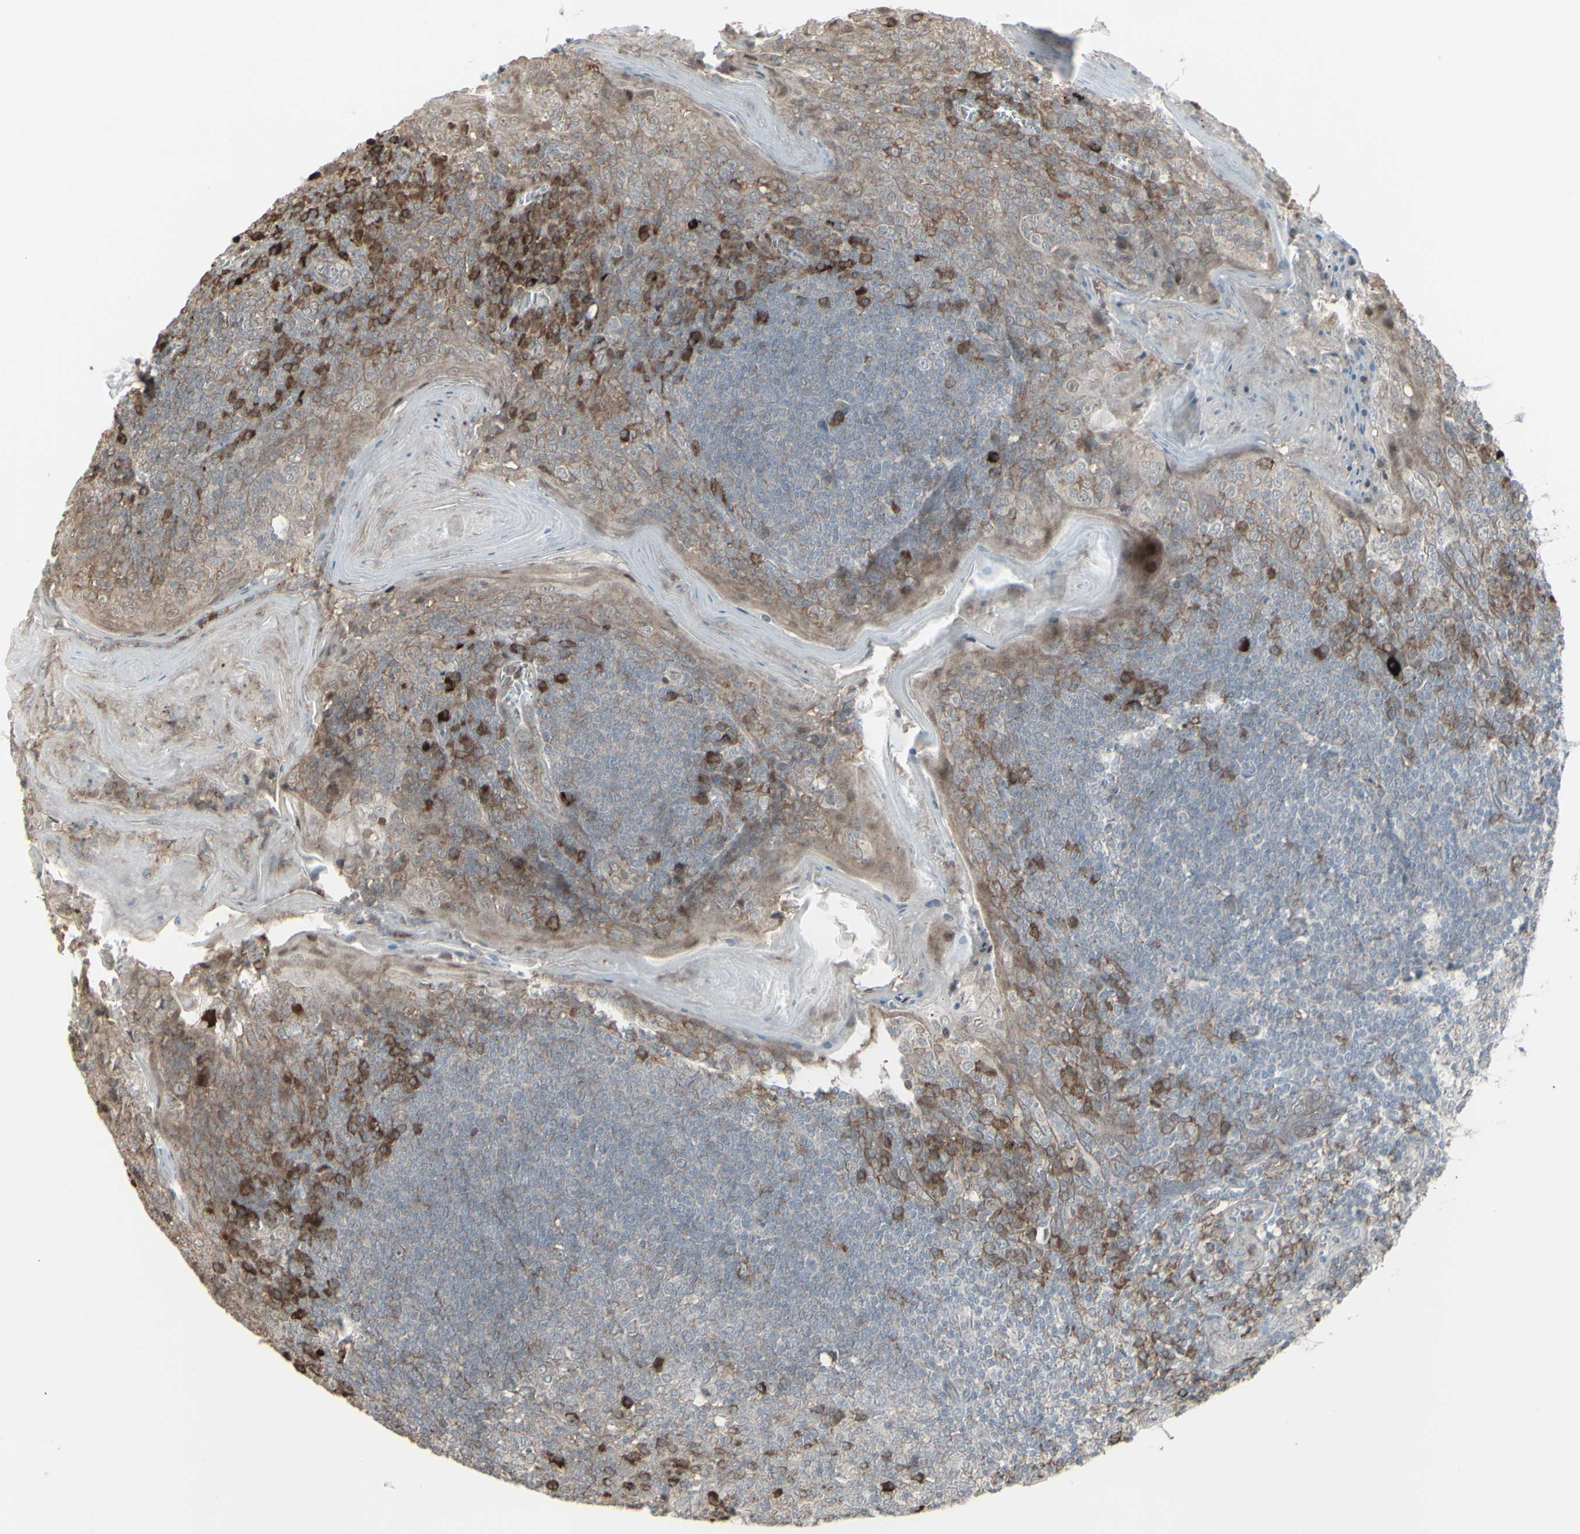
{"staining": {"intensity": "weak", "quantity": "<25%", "location": "cytoplasmic/membranous"}, "tissue": "tonsil", "cell_type": "Germinal center cells", "image_type": "normal", "snomed": [{"axis": "morphology", "description": "Normal tissue, NOS"}, {"axis": "topography", "description": "Tonsil"}], "caption": "Tonsil stained for a protein using IHC reveals no expression germinal center cells.", "gene": "CD33", "patient": {"sex": "male", "age": 31}}